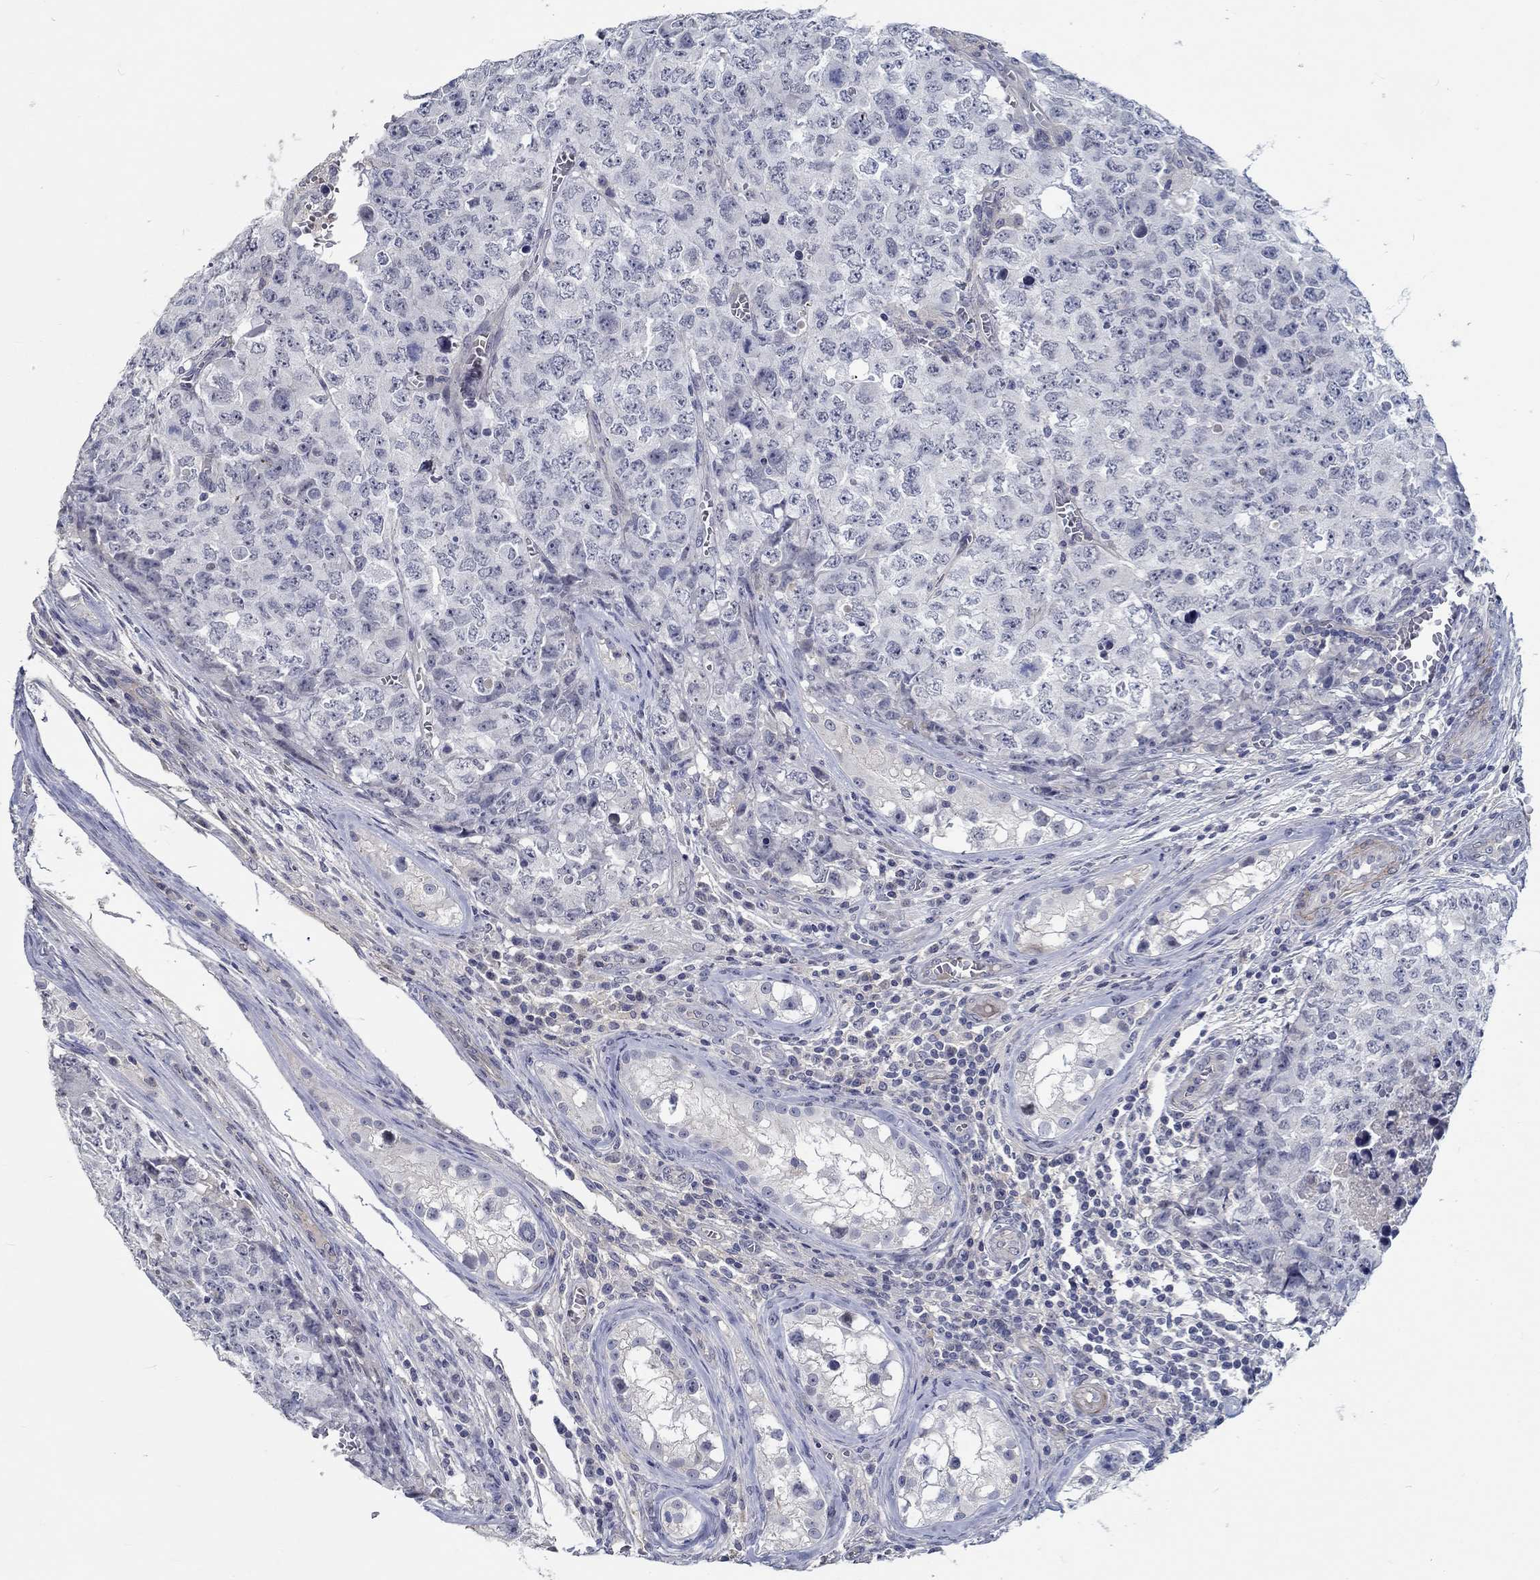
{"staining": {"intensity": "negative", "quantity": "none", "location": "none"}, "tissue": "testis cancer", "cell_type": "Tumor cells", "image_type": "cancer", "snomed": [{"axis": "morphology", "description": "Carcinoma, Embryonal, NOS"}, {"axis": "topography", "description": "Testis"}], "caption": "Immunohistochemical staining of human testis cancer shows no significant staining in tumor cells.", "gene": "MYBPC1", "patient": {"sex": "male", "age": 23}}